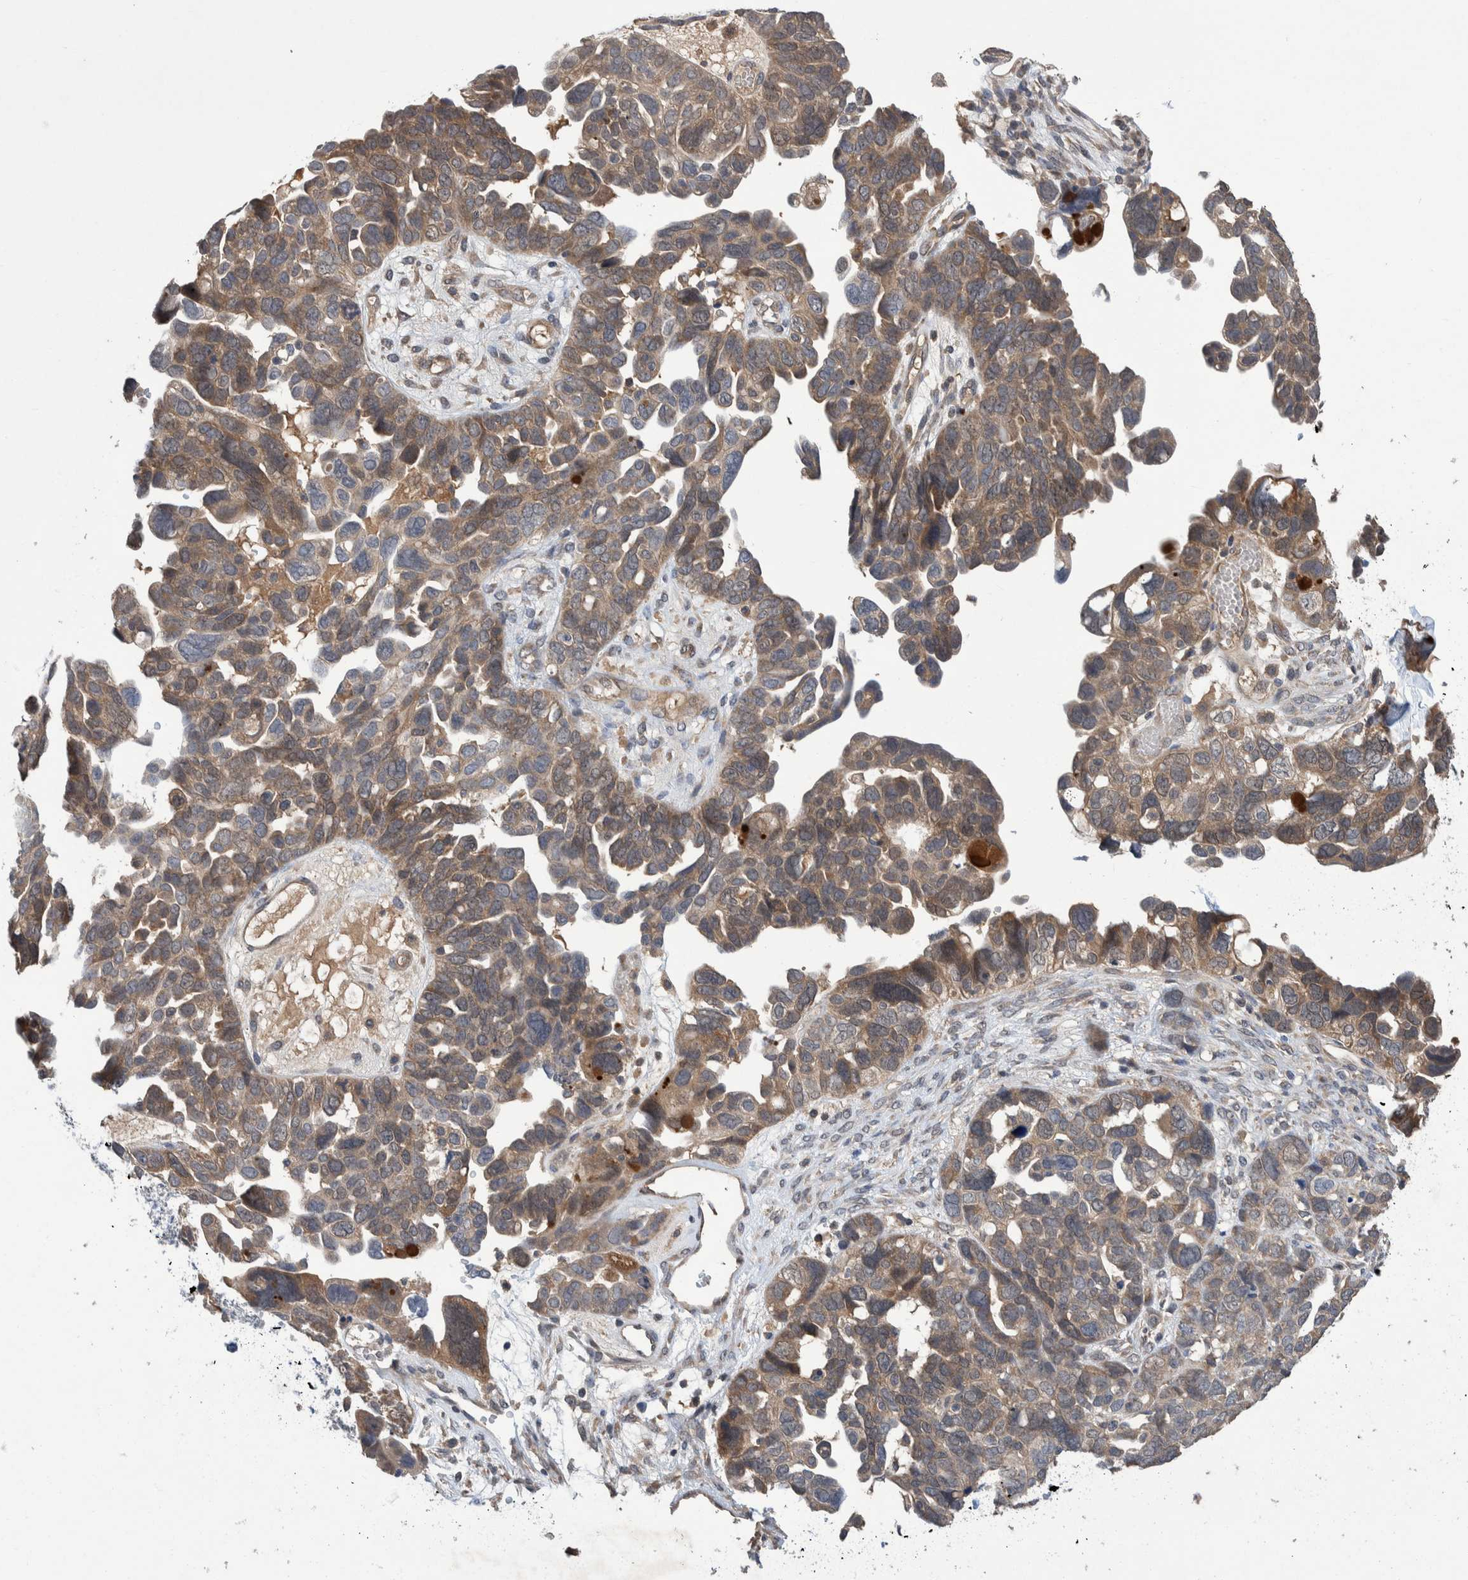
{"staining": {"intensity": "moderate", "quantity": "25%-75%", "location": "cytoplasmic/membranous"}, "tissue": "ovarian cancer", "cell_type": "Tumor cells", "image_type": "cancer", "snomed": [{"axis": "morphology", "description": "Cystadenocarcinoma, mucinous, NOS"}, {"axis": "topography", "description": "Ovary"}], "caption": "Human ovarian mucinous cystadenocarcinoma stained for a protein (brown) reveals moderate cytoplasmic/membranous positive positivity in about 25%-75% of tumor cells.", "gene": "PLPBP", "patient": {"sex": "female", "age": 61}}